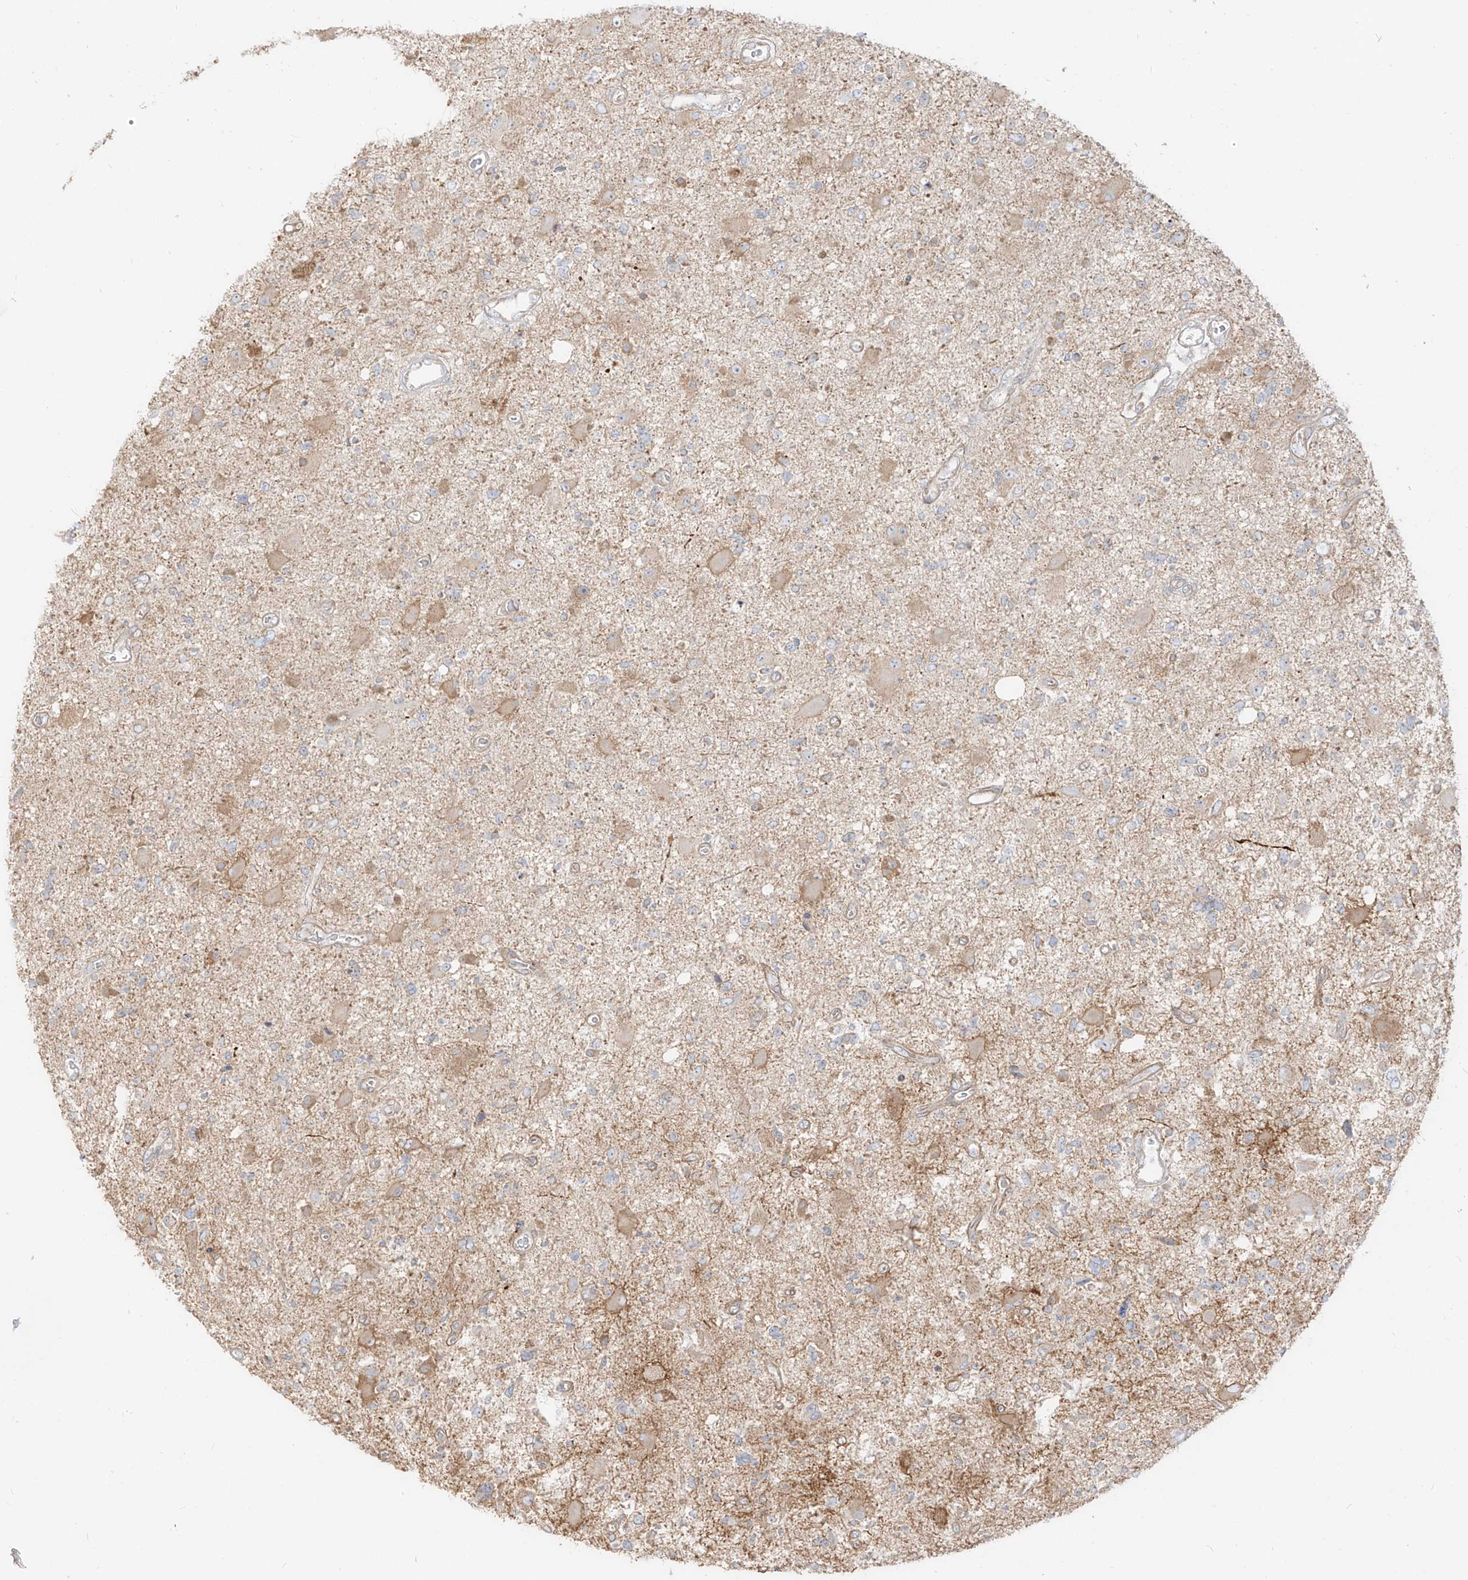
{"staining": {"intensity": "negative", "quantity": "none", "location": "none"}, "tissue": "glioma", "cell_type": "Tumor cells", "image_type": "cancer", "snomed": [{"axis": "morphology", "description": "Glioma, malignant, High grade"}, {"axis": "topography", "description": "Brain"}], "caption": "Immunohistochemistry of human malignant glioma (high-grade) shows no expression in tumor cells. The staining is performed using DAB brown chromogen with nuclei counter-stained in using hematoxylin.", "gene": "ZIM3", "patient": {"sex": "male", "age": 33}}